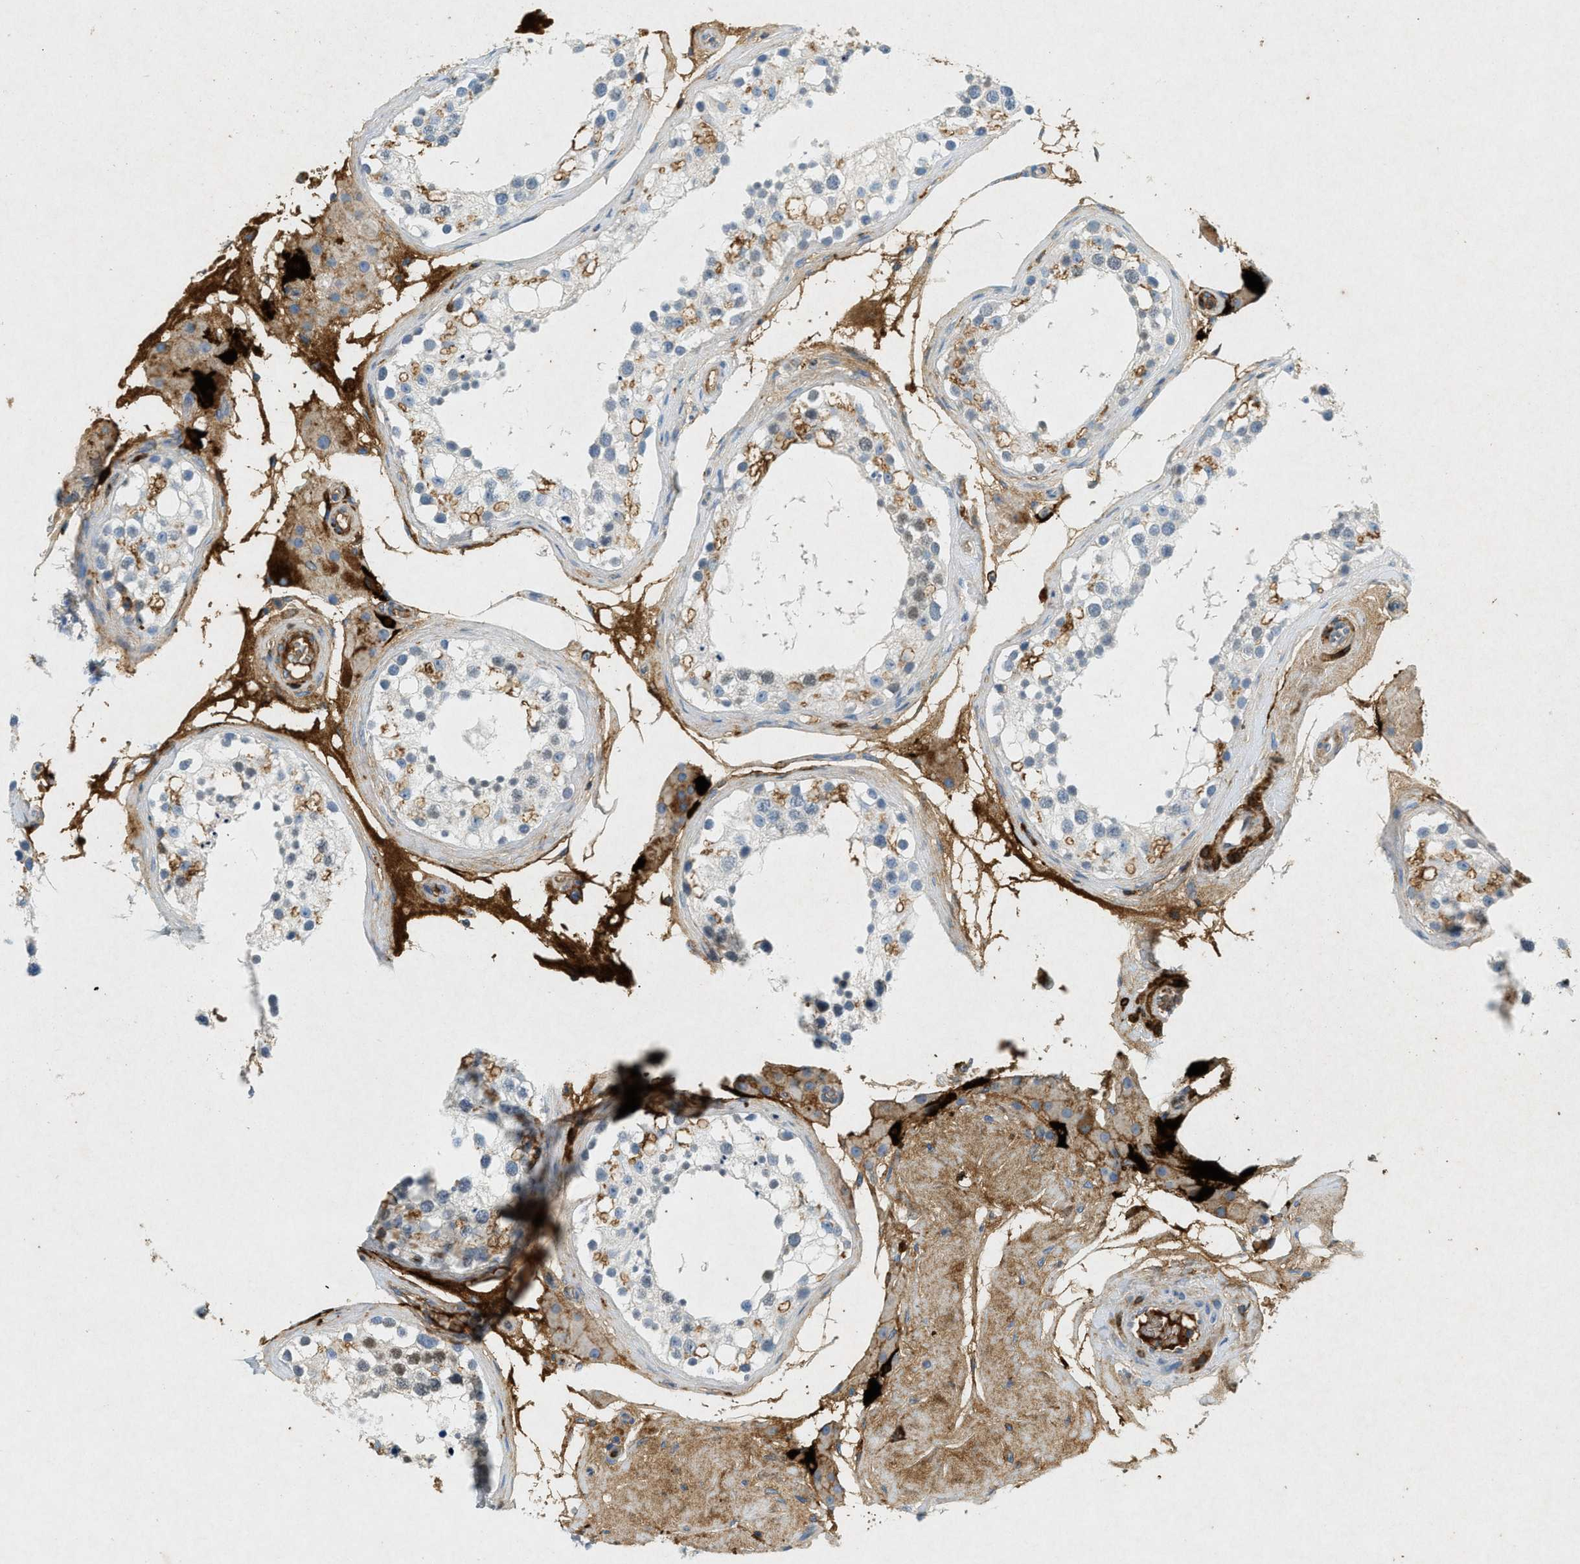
{"staining": {"intensity": "weak", "quantity": "25%-75%", "location": "cytoplasmic/membranous,nuclear"}, "tissue": "testis", "cell_type": "Cells in seminiferous ducts", "image_type": "normal", "snomed": [{"axis": "morphology", "description": "Normal tissue, NOS"}, {"axis": "topography", "description": "Testis"}], "caption": "Normal testis displays weak cytoplasmic/membranous,nuclear positivity in about 25%-75% of cells in seminiferous ducts The protein is shown in brown color, while the nuclei are stained blue..", "gene": "F2", "patient": {"sex": "male", "age": 68}}